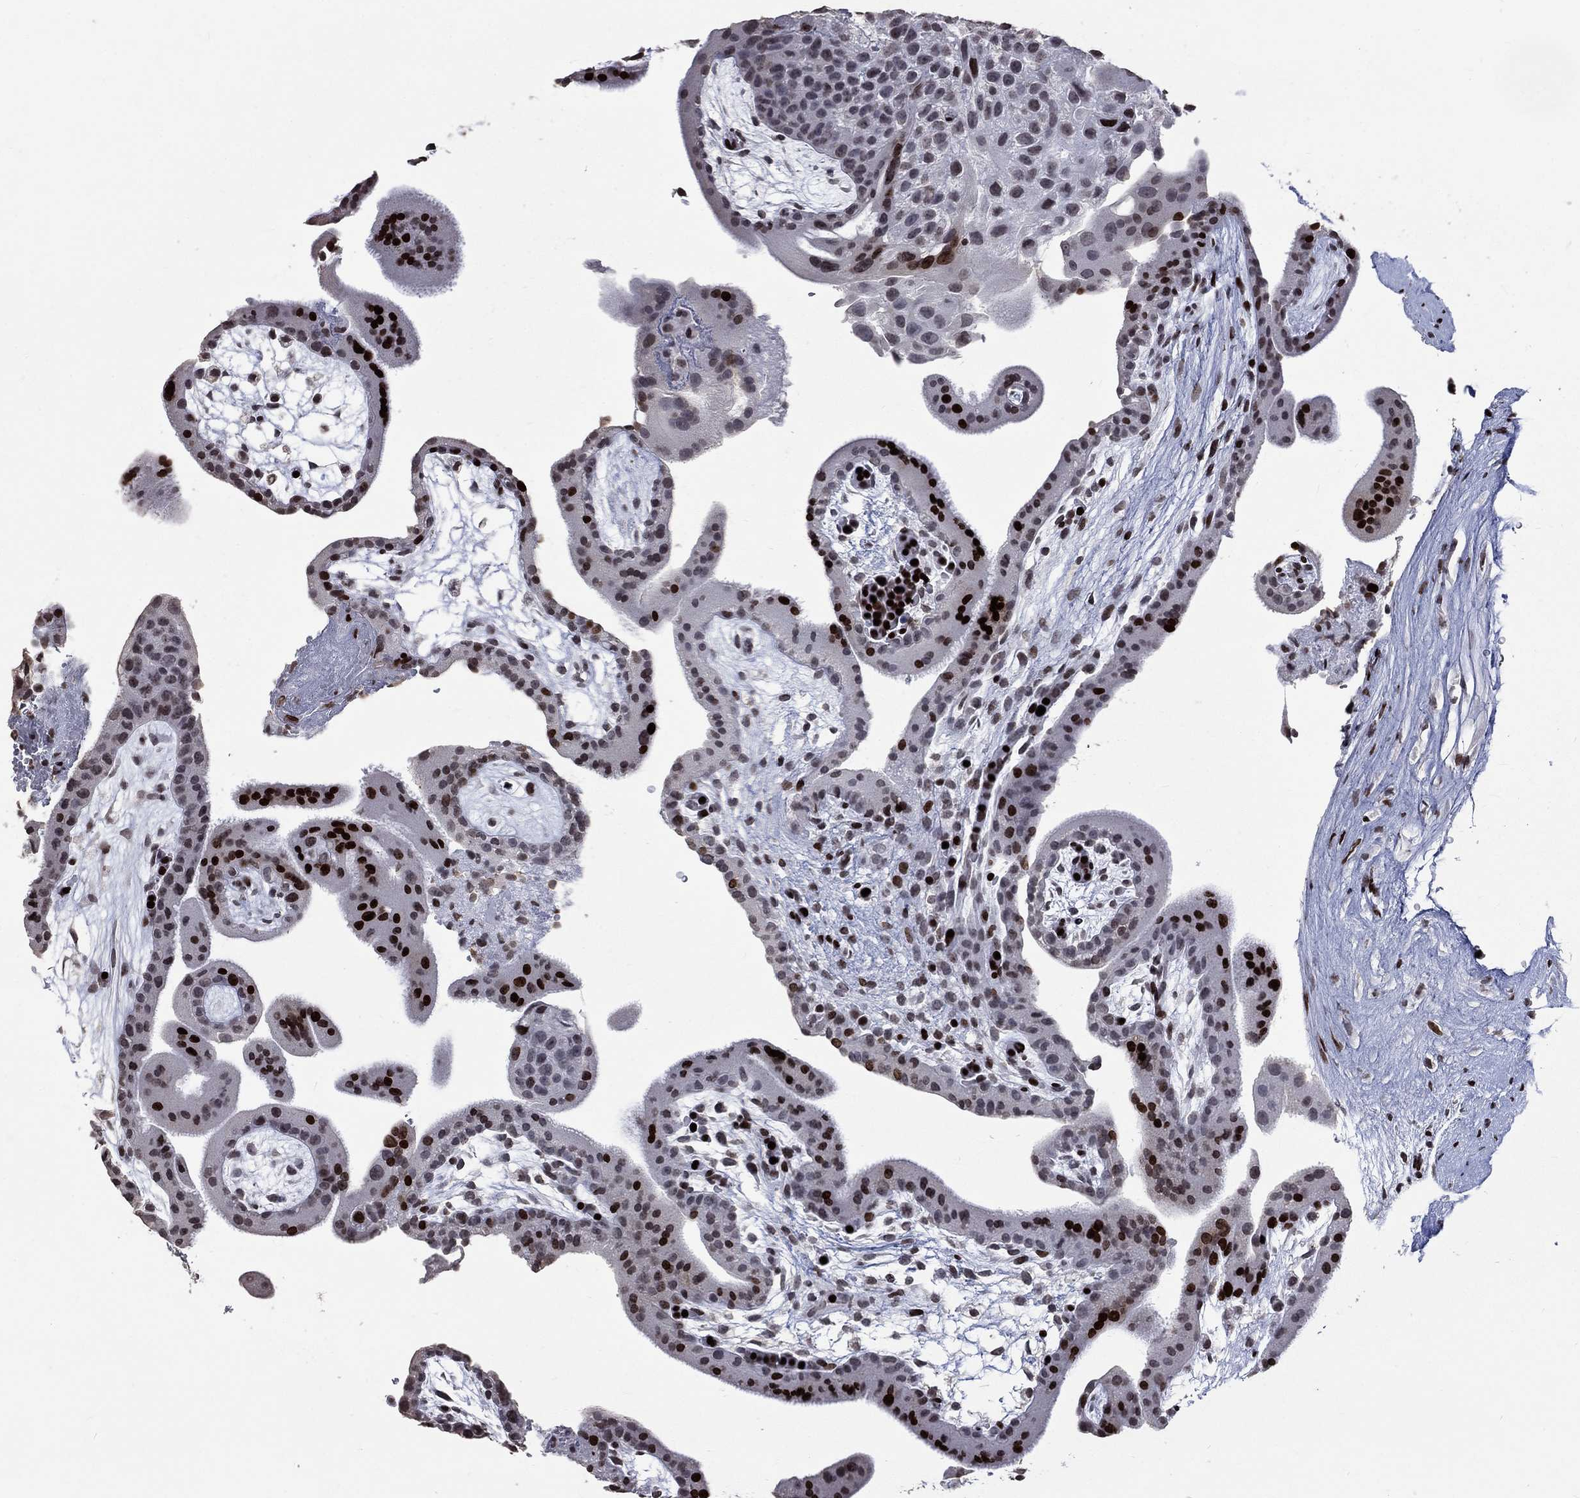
{"staining": {"intensity": "strong", "quantity": "25%-75%", "location": "nuclear"}, "tissue": "placenta", "cell_type": "Trophoblastic cells", "image_type": "normal", "snomed": [{"axis": "morphology", "description": "Normal tissue, NOS"}, {"axis": "topography", "description": "Placenta"}], "caption": "IHC photomicrograph of benign placenta: human placenta stained using IHC displays high levels of strong protein expression localized specifically in the nuclear of trophoblastic cells, appearing as a nuclear brown color.", "gene": "SRSF3", "patient": {"sex": "female", "age": 19}}